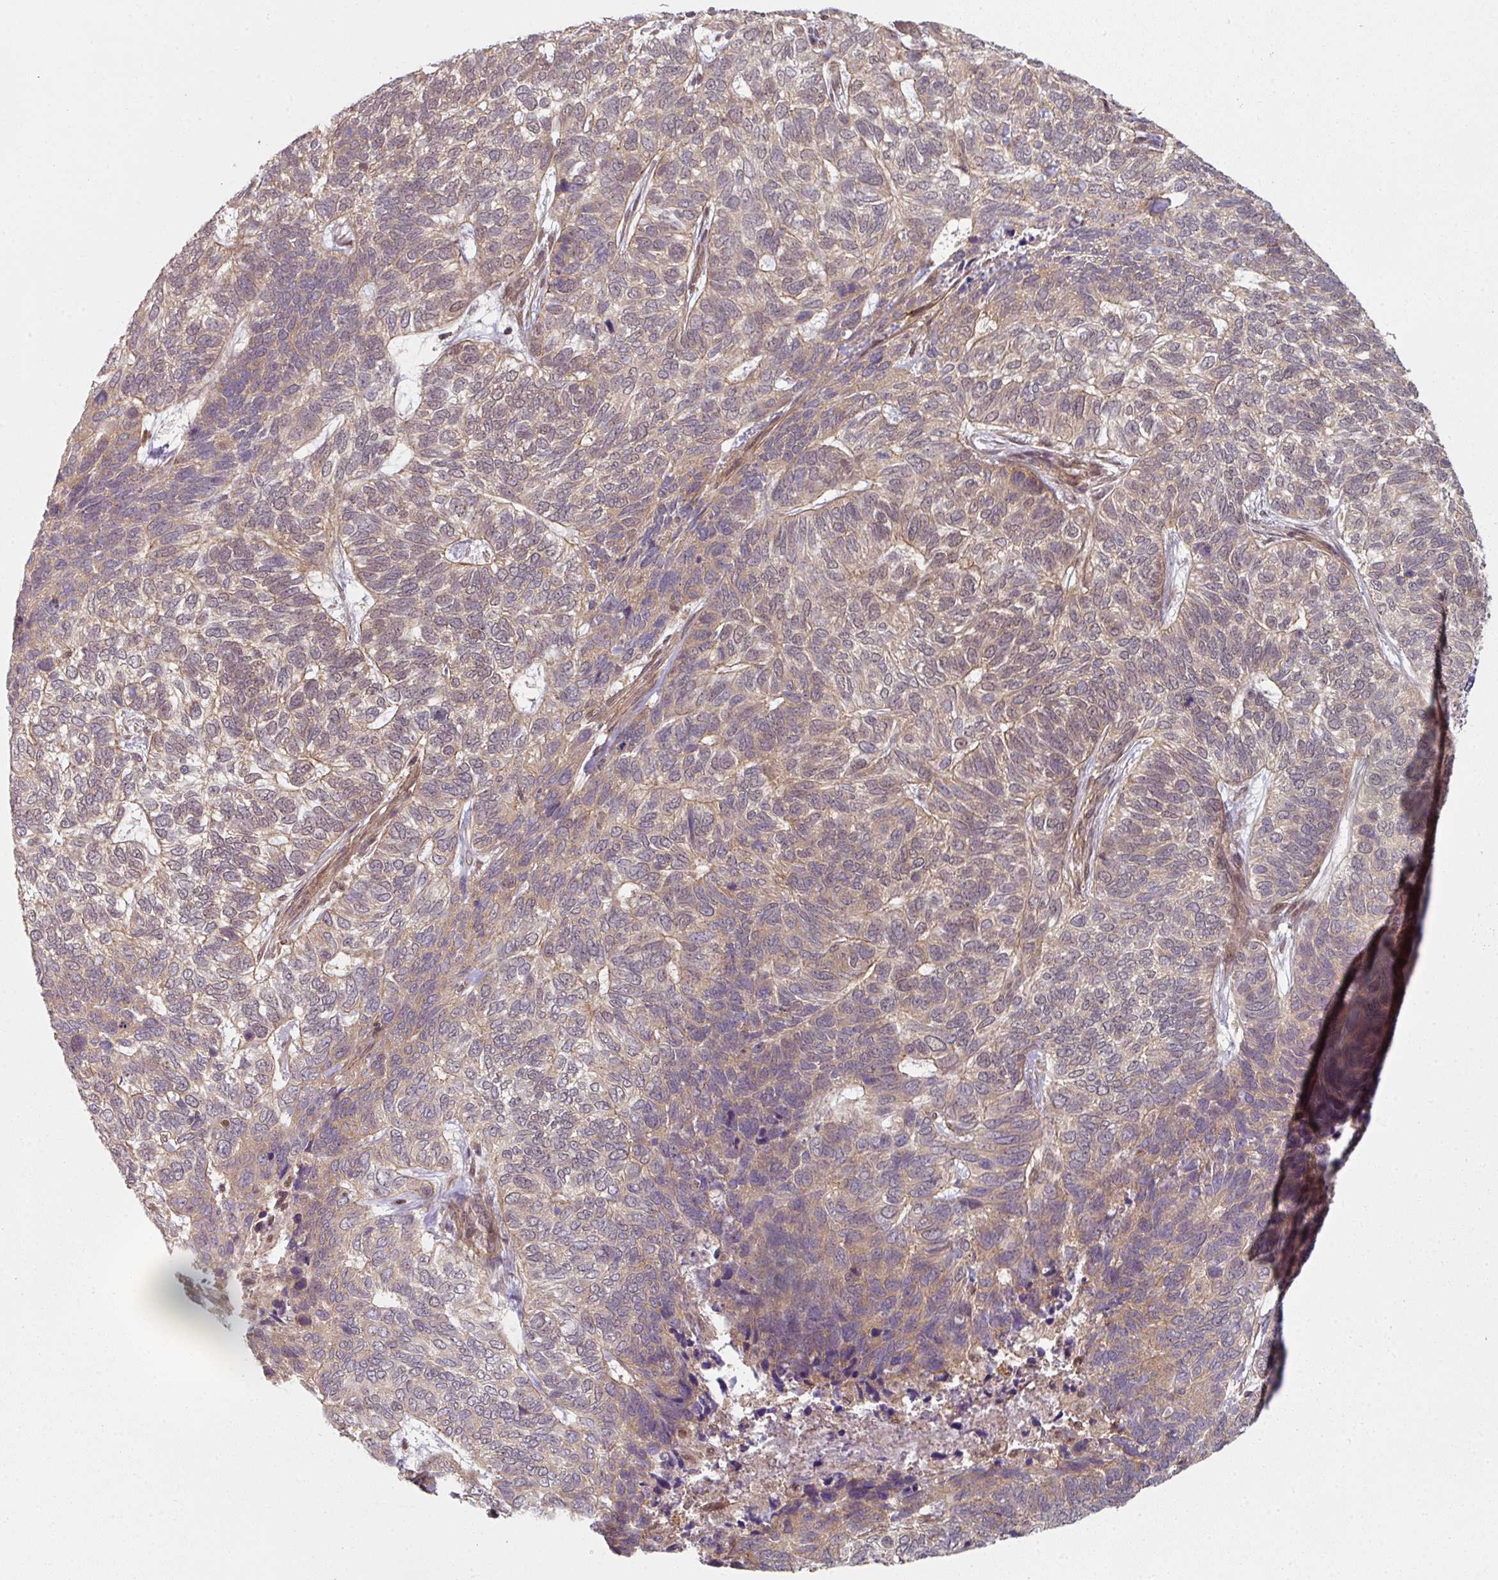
{"staining": {"intensity": "weak", "quantity": "25%-75%", "location": "cytoplasmic/membranous"}, "tissue": "skin cancer", "cell_type": "Tumor cells", "image_type": "cancer", "snomed": [{"axis": "morphology", "description": "Basal cell carcinoma"}, {"axis": "topography", "description": "Skin"}], "caption": "Immunohistochemical staining of human basal cell carcinoma (skin) displays low levels of weak cytoplasmic/membranous expression in approximately 25%-75% of tumor cells.", "gene": "PSME3IP1", "patient": {"sex": "female", "age": 65}}